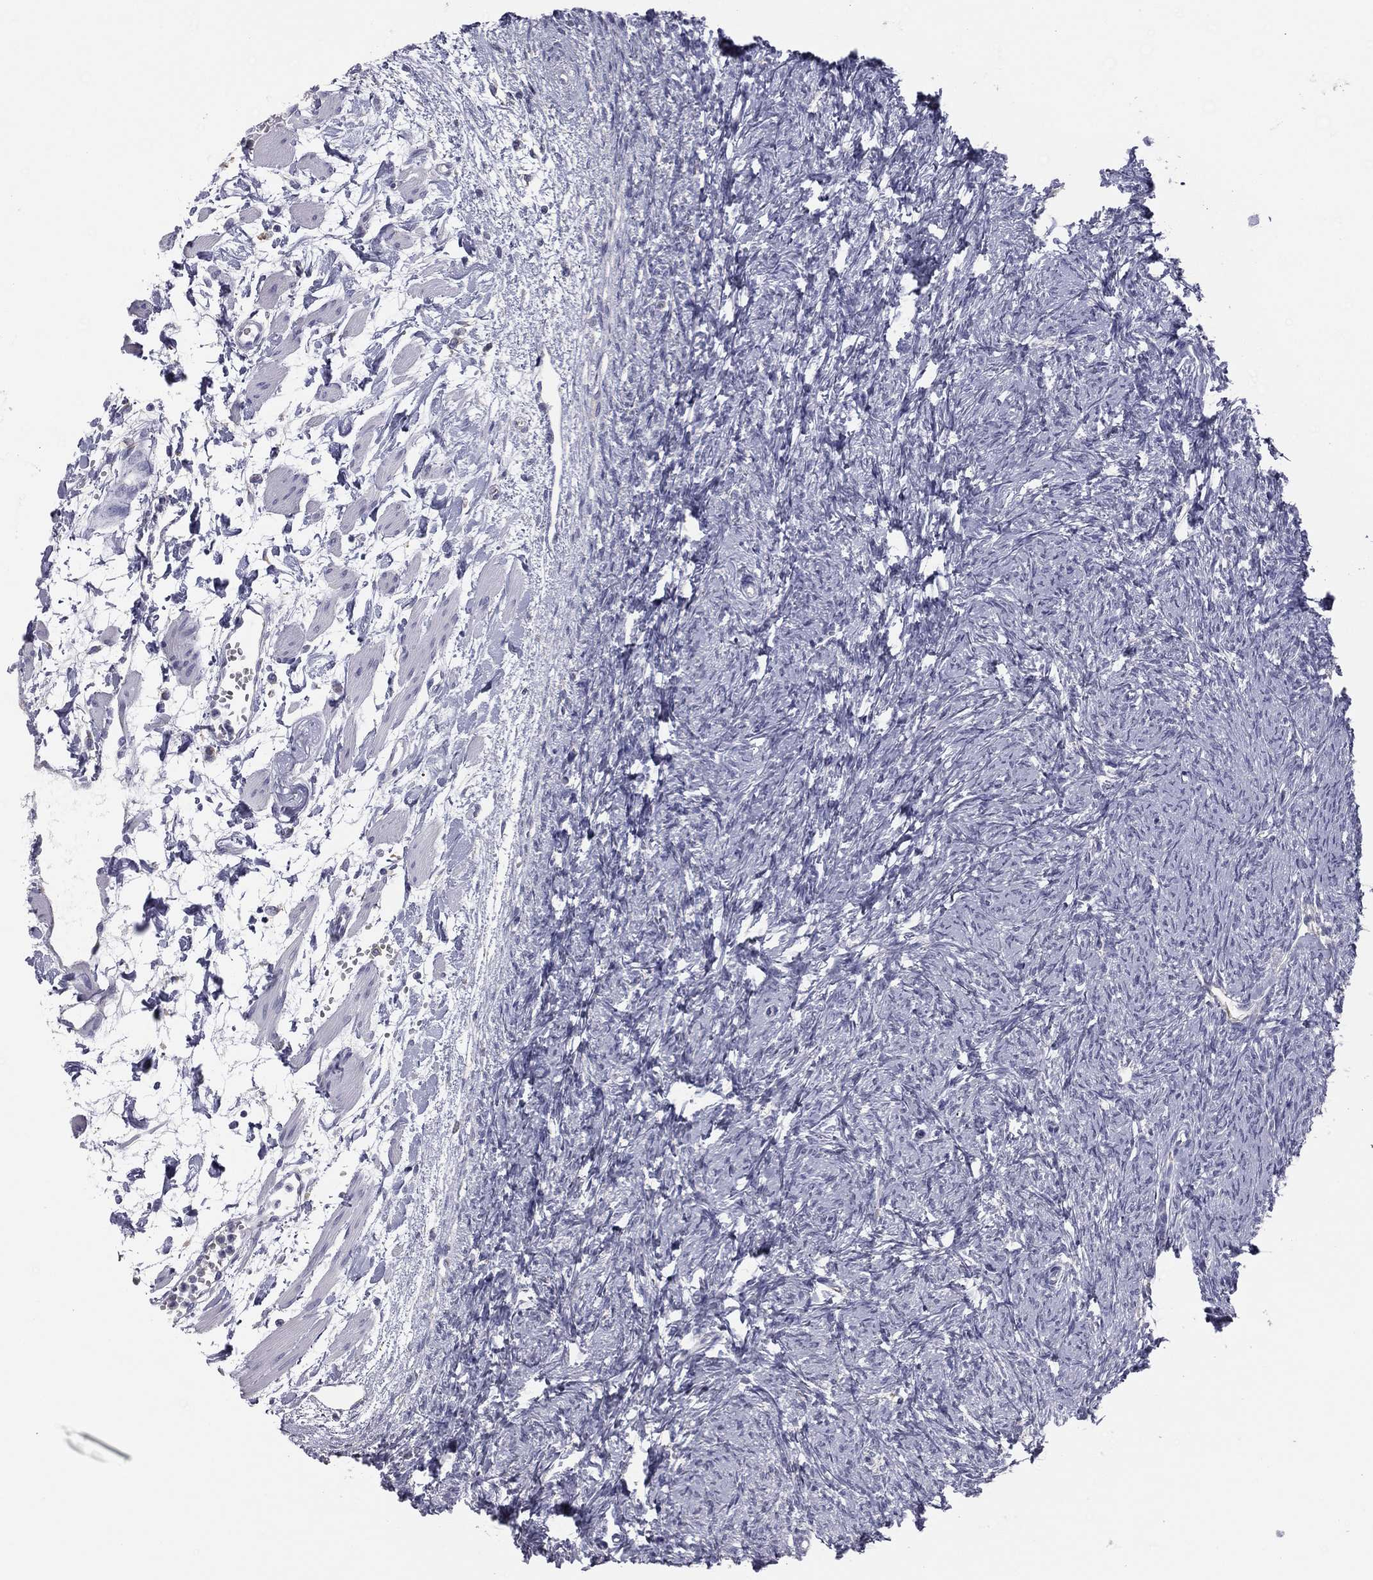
{"staining": {"intensity": "negative", "quantity": "none", "location": "none"}, "tissue": "ovary", "cell_type": "Follicle cells", "image_type": "normal", "snomed": [{"axis": "morphology", "description": "Normal tissue, NOS"}, {"axis": "topography", "description": "Fallopian tube"}, {"axis": "topography", "description": "Ovary"}], "caption": "IHC photomicrograph of benign ovary: ovary stained with DAB displays no significant protein expression in follicle cells. (Brightfield microscopy of DAB IHC at high magnification).", "gene": "MUC13", "patient": {"sex": "female", "age": 33}}